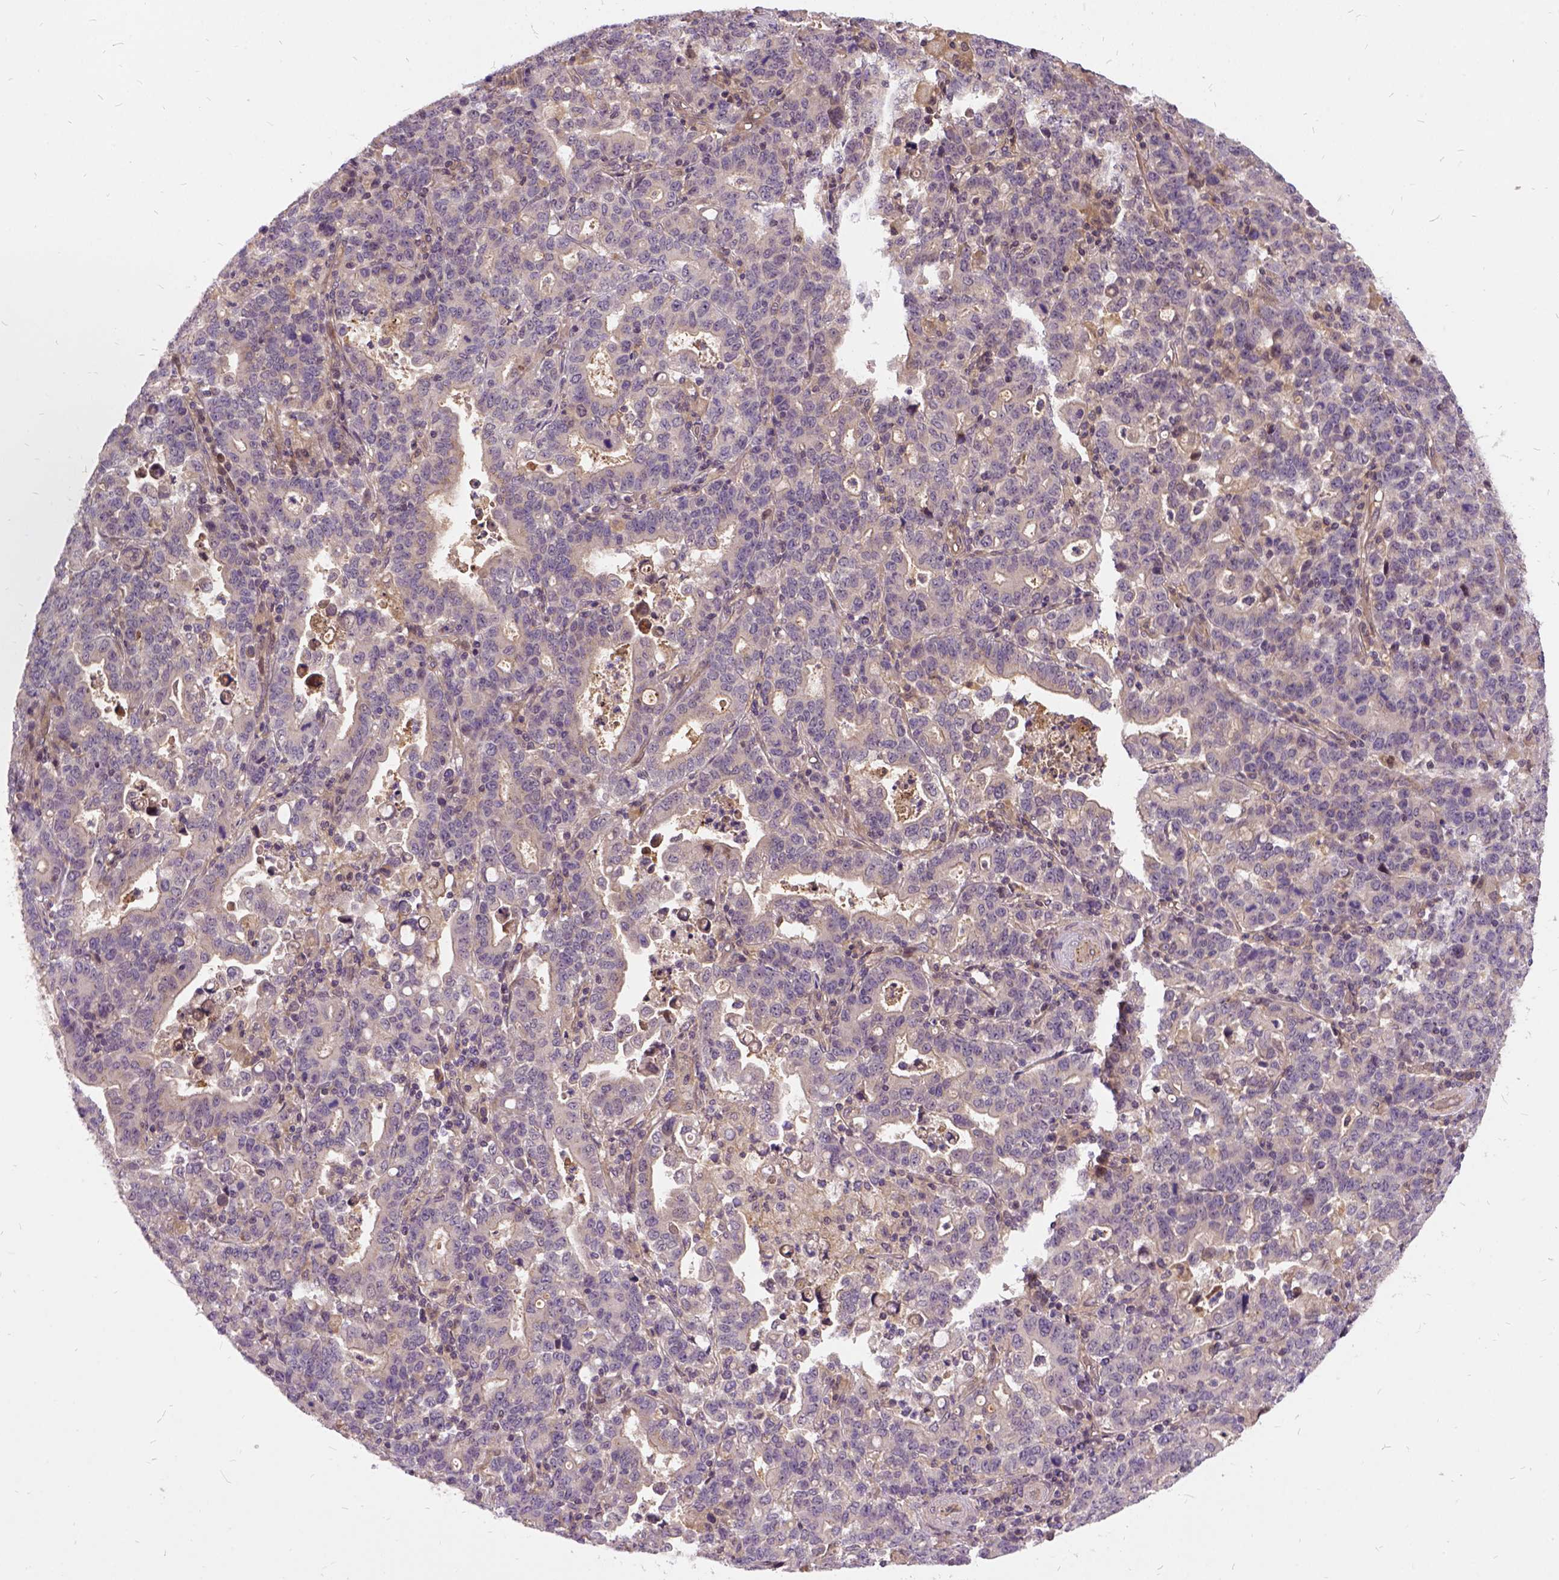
{"staining": {"intensity": "negative", "quantity": "none", "location": "none"}, "tissue": "stomach cancer", "cell_type": "Tumor cells", "image_type": "cancer", "snomed": [{"axis": "morphology", "description": "Adenocarcinoma, NOS"}, {"axis": "topography", "description": "Stomach"}], "caption": "Tumor cells show no significant staining in stomach adenocarcinoma.", "gene": "ILRUN", "patient": {"sex": "male", "age": 82}}